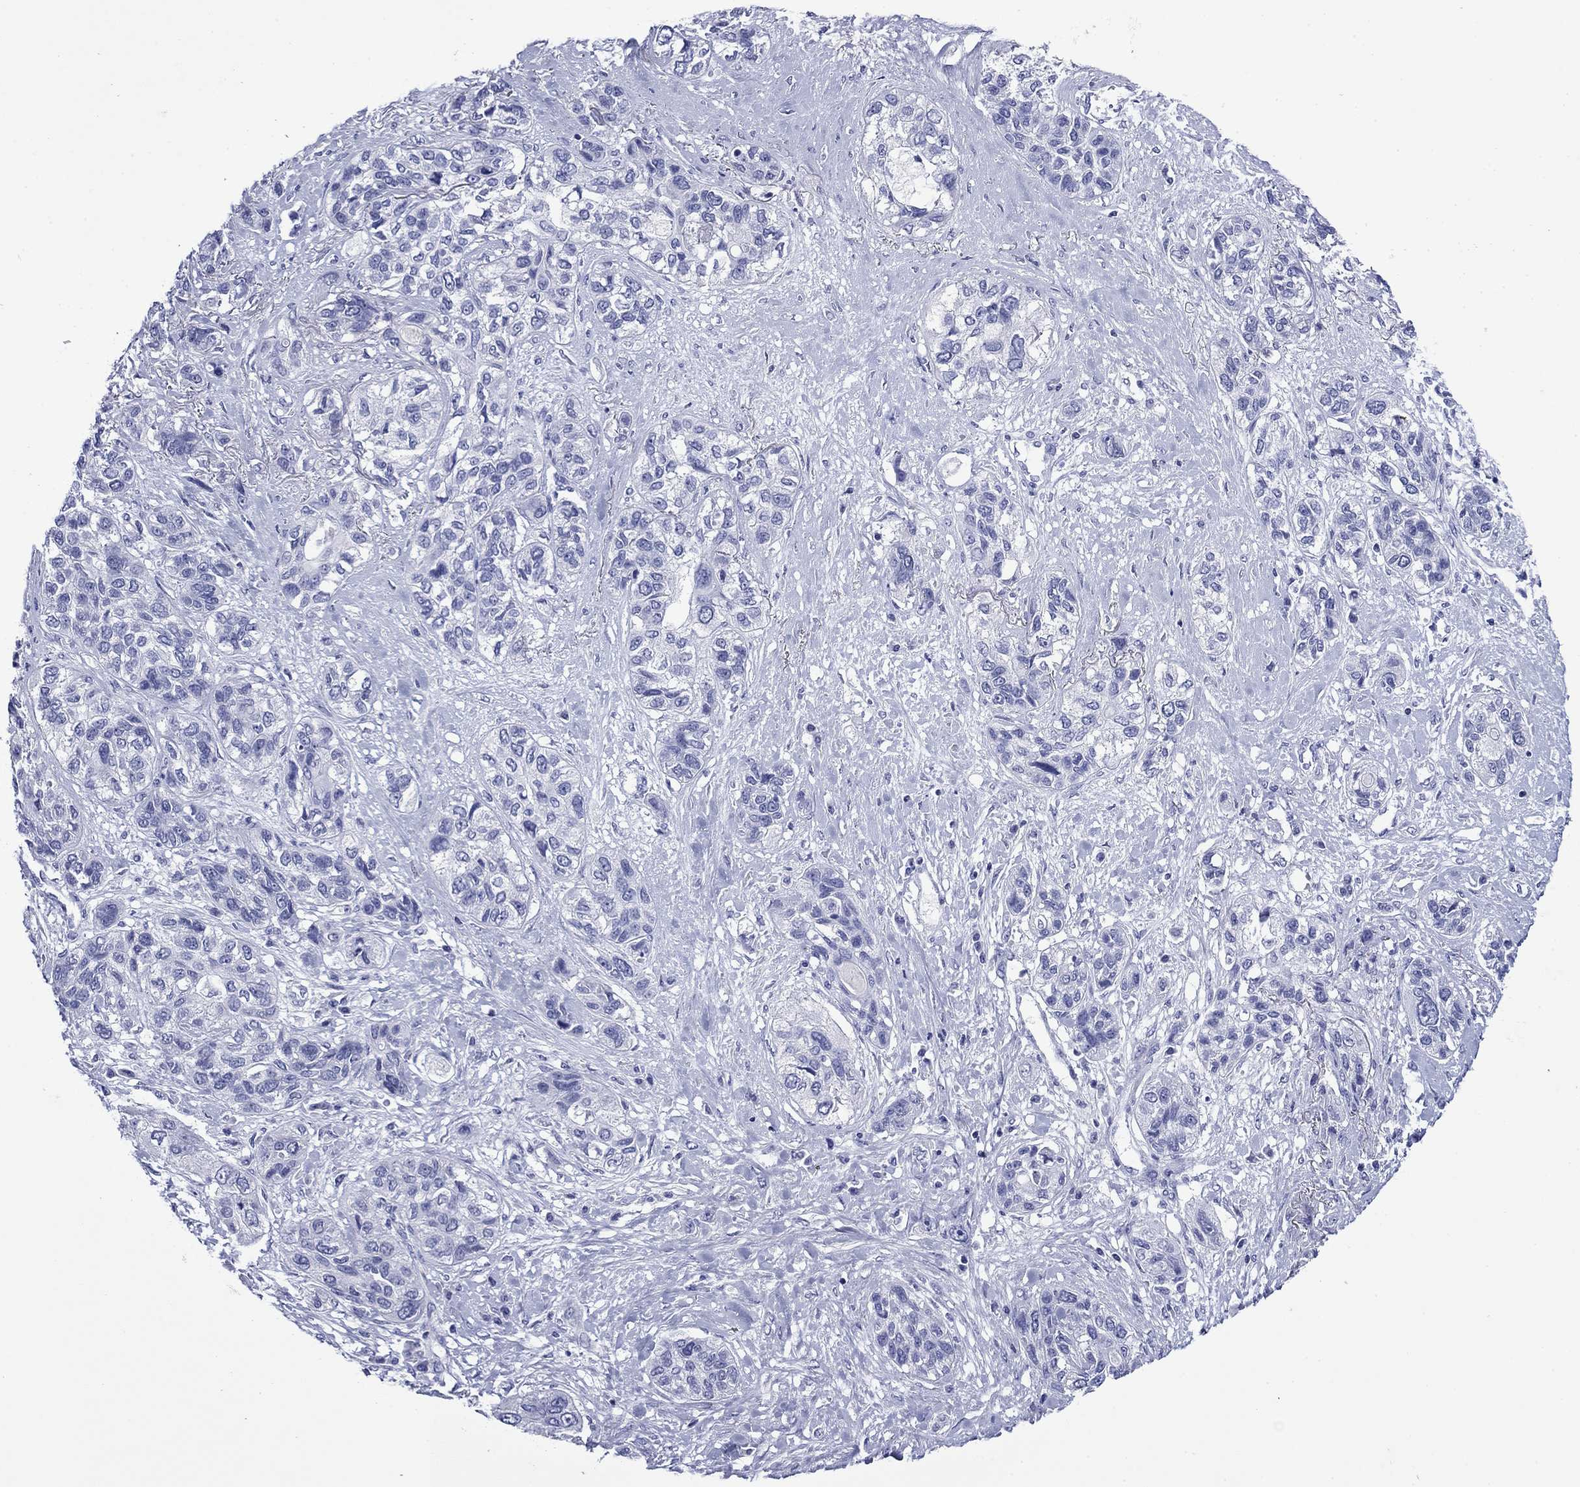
{"staining": {"intensity": "negative", "quantity": "none", "location": "none"}, "tissue": "lung cancer", "cell_type": "Tumor cells", "image_type": "cancer", "snomed": [{"axis": "morphology", "description": "Squamous cell carcinoma, NOS"}, {"axis": "topography", "description": "Lung"}], "caption": "A photomicrograph of lung cancer stained for a protein exhibits no brown staining in tumor cells.", "gene": "GIP", "patient": {"sex": "female", "age": 70}}